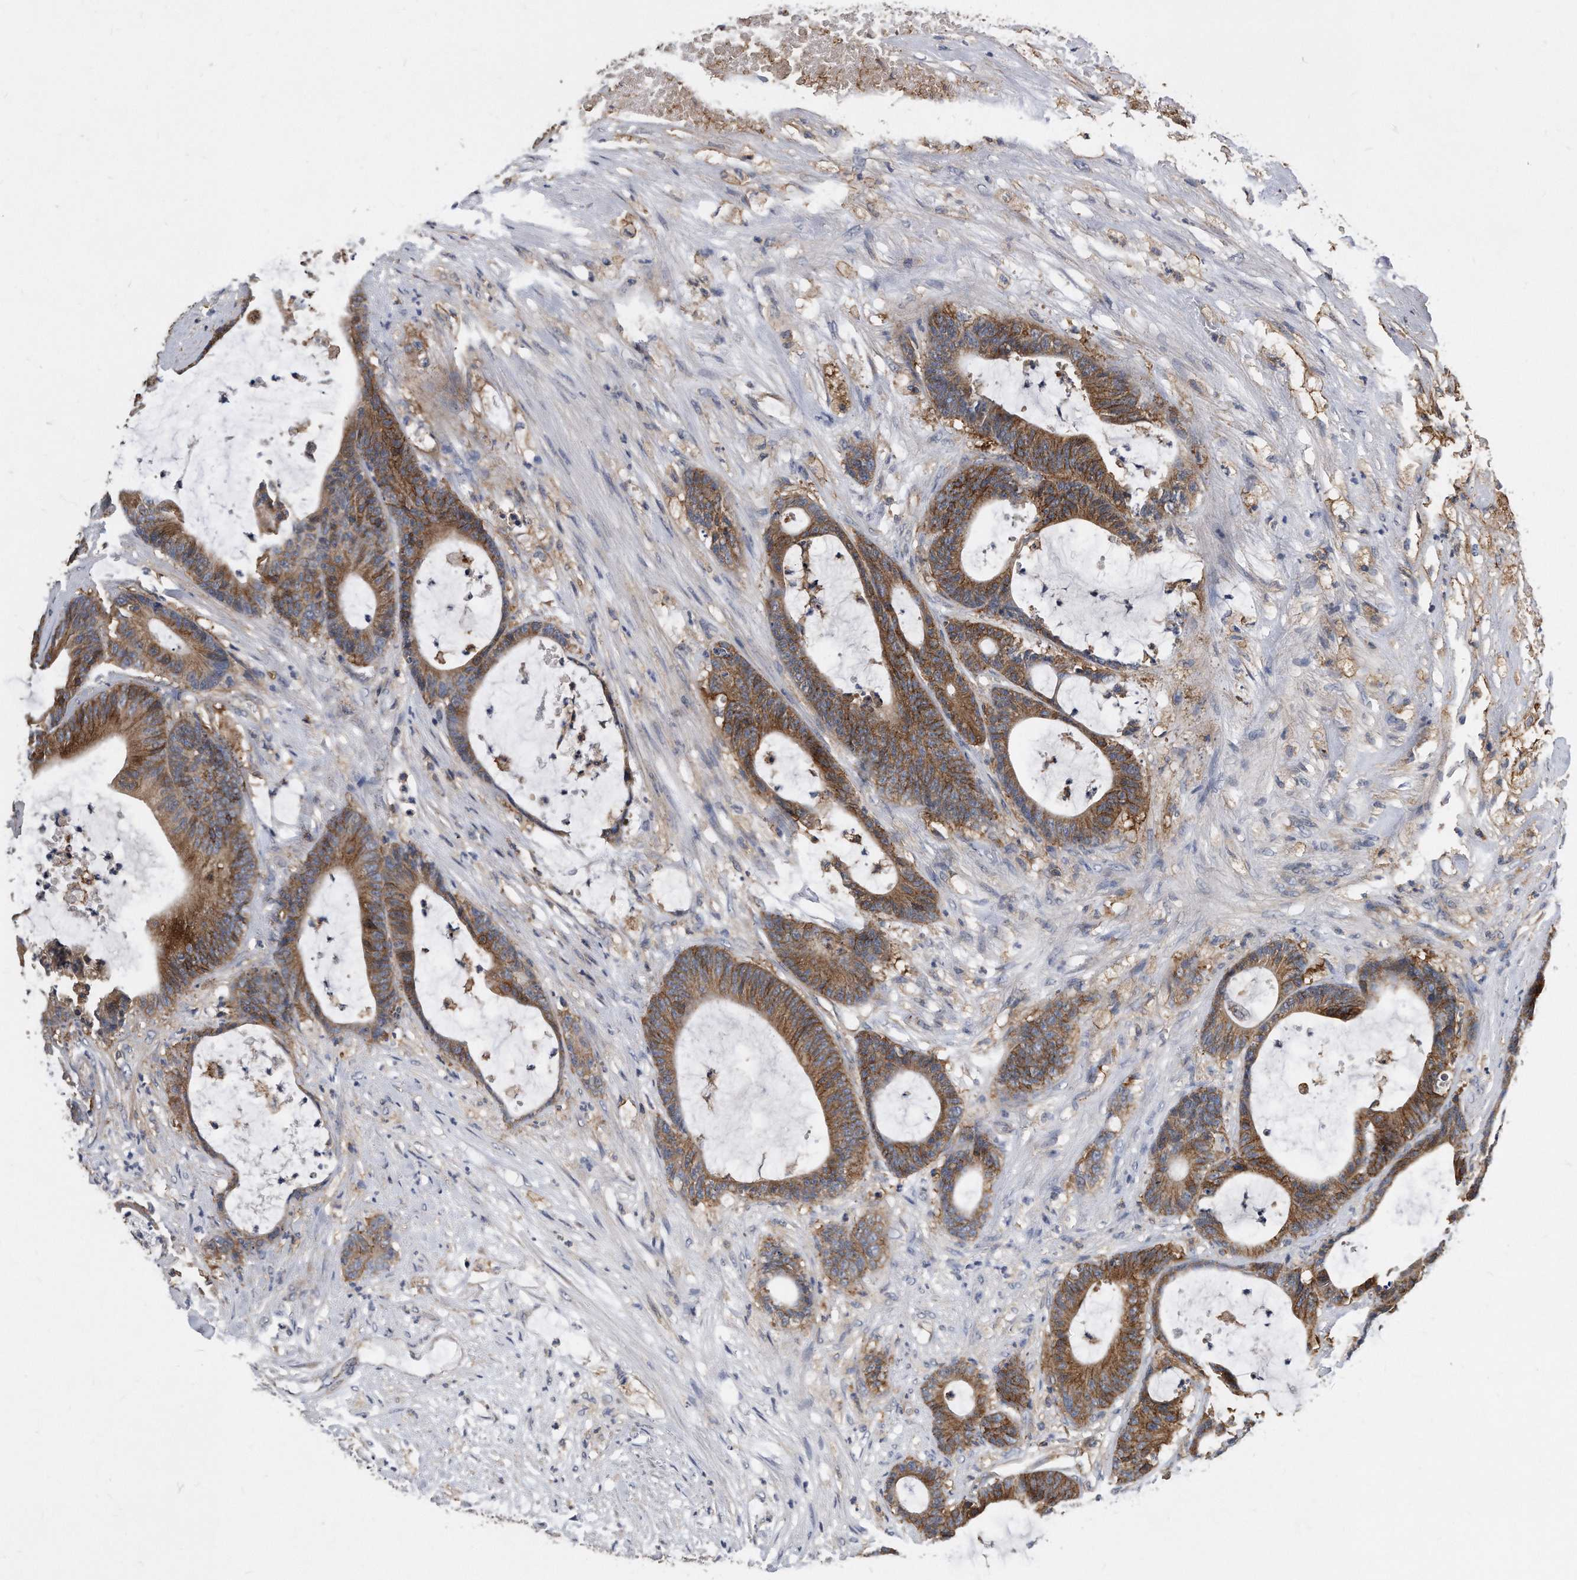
{"staining": {"intensity": "moderate", "quantity": ">75%", "location": "cytoplasmic/membranous"}, "tissue": "colorectal cancer", "cell_type": "Tumor cells", "image_type": "cancer", "snomed": [{"axis": "morphology", "description": "Adenocarcinoma, NOS"}, {"axis": "topography", "description": "Colon"}], "caption": "Moderate cytoplasmic/membranous expression is present in about >75% of tumor cells in colorectal cancer (adenocarcinoma).", "gene": "ATG5", "patient": {"sex": "female", "age": 84}}